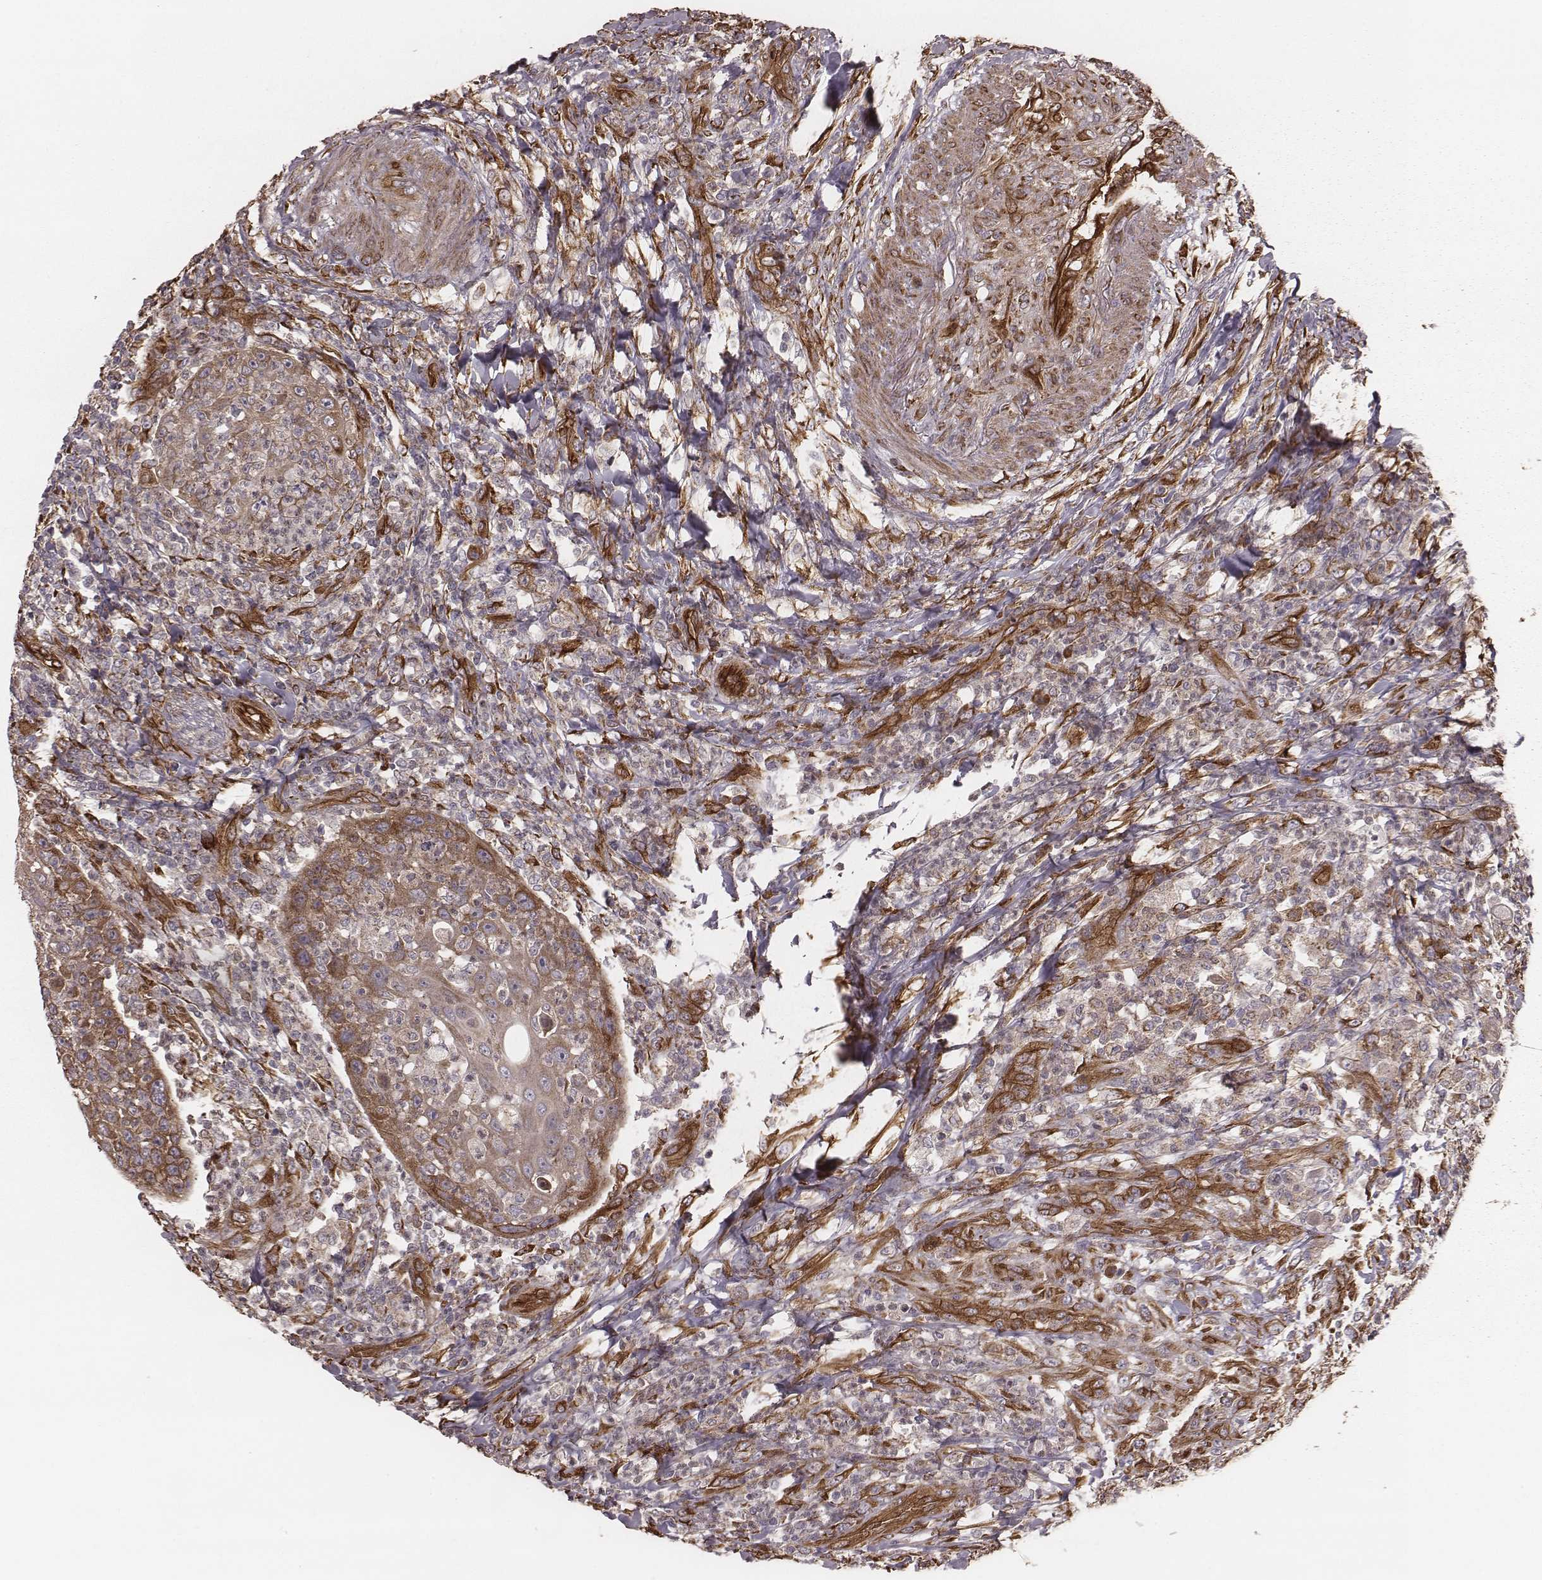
{"staining": {"intensity": "weak", "quantity": ">75%", "location": "cytoplasmic/membranous"}, "tissue": "head and neck cancer", "cell_type": "Tumor cells", "image_type": "cancer", "snomed": [{"axis": "morphology", "description": "Squamous cell carcinoma, NOS"}, {"axis": "topography", "description": "Head-Neck"}], "caption": "Immunohistochemical staining of human head and neck cancer (squamous cell carcinoma) shows low levels of weak cytoplasmic/membranous expression in approximately >75% of tumor cells.", "gene": "PALMD", "patient": {"sex": "male", "age": 69}}